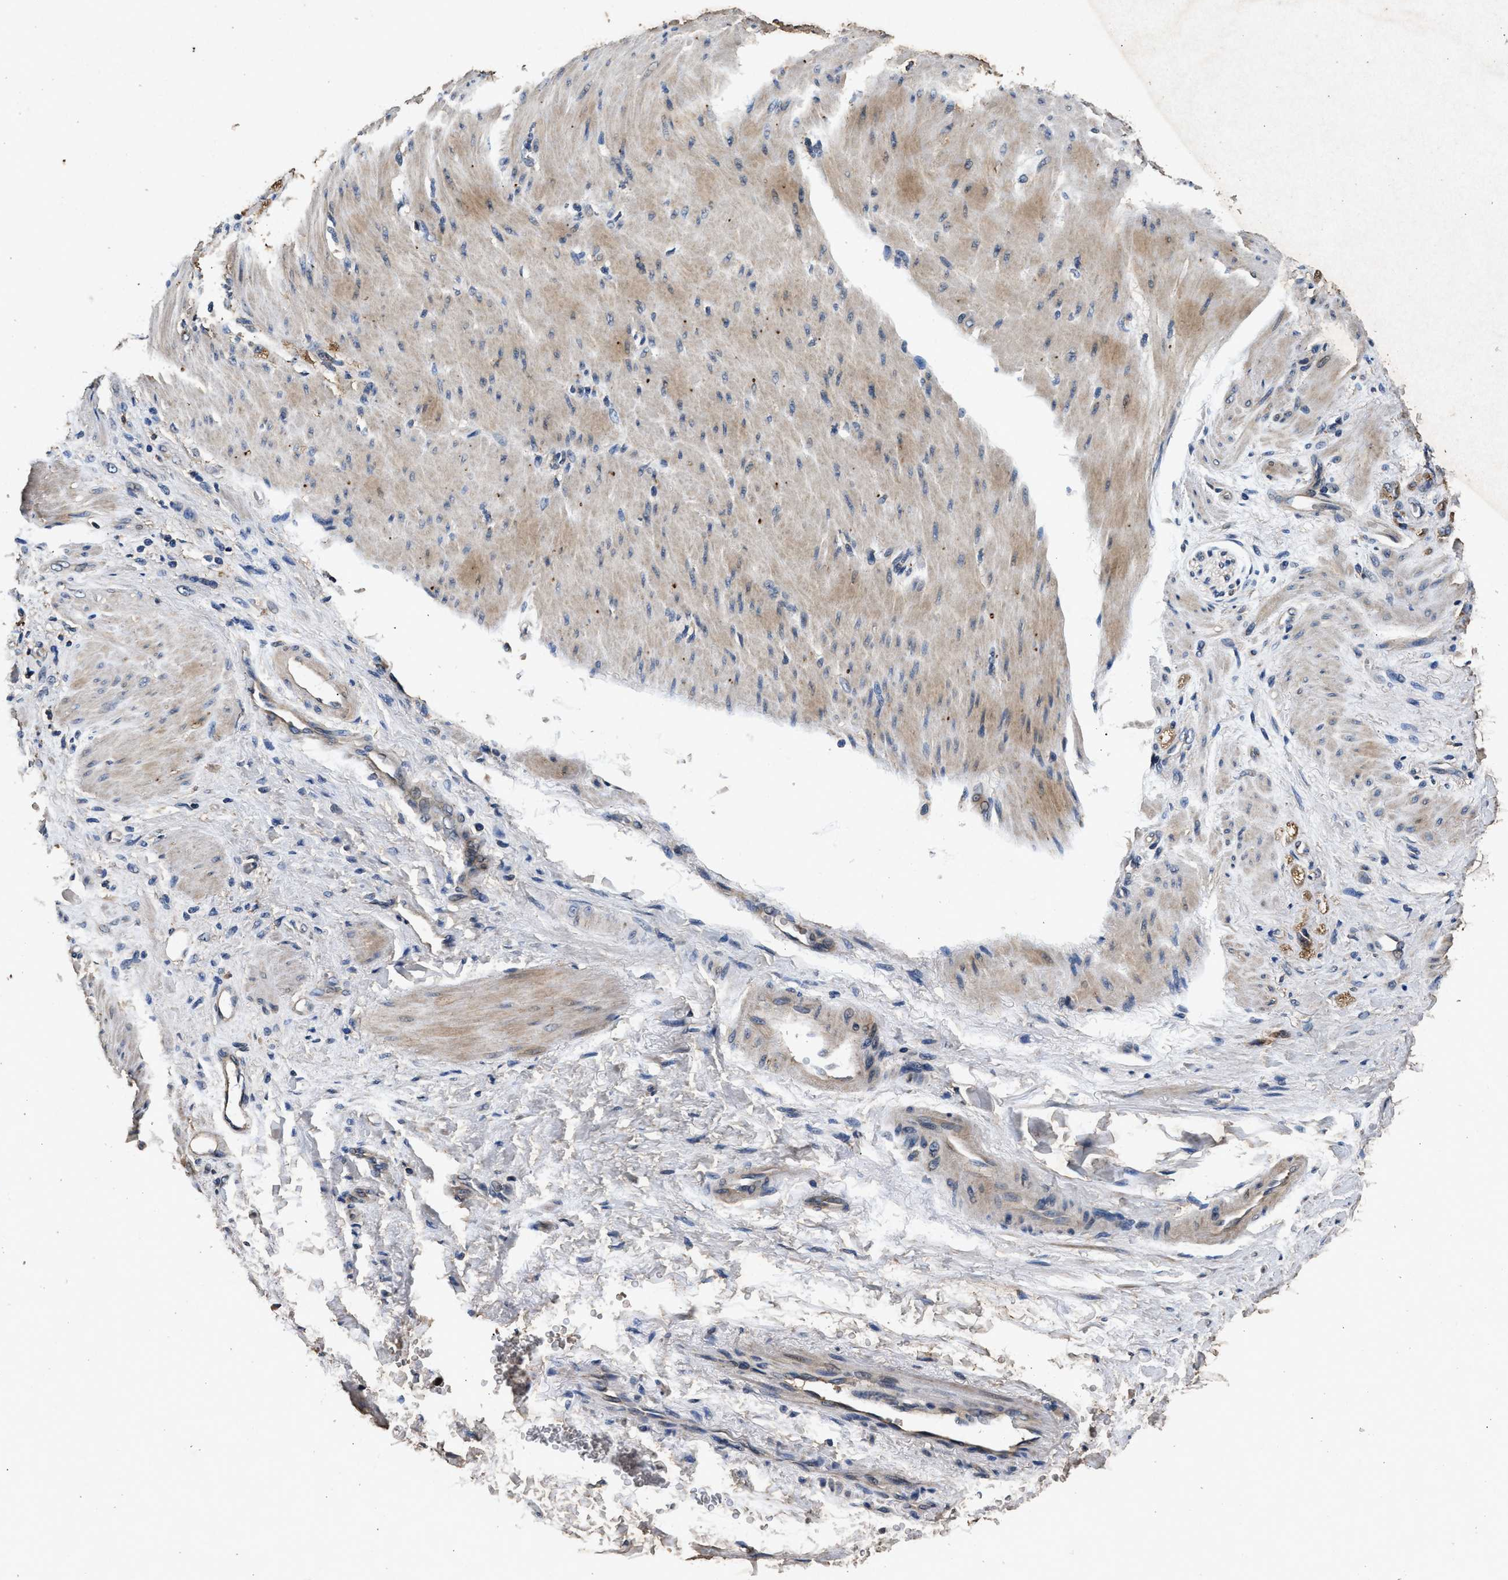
{"staining": {"intensity": "weak", "quantity": ">75%", "location": "cytoplasmic/membranous"}, "tissue": "stomach cancer", "cell_type": "Tumor cells", "image_type": "cancer", "snomed": [{"axis": "morphology", "description": "Adenocarcinoma, NOS"}, {"axis": "topography", "description": "Stomach"}], "caption": "Weak cytoplasmic/membranous staining is appreciated in about >75% of tumor cells in stomach cancer (adenocarcinoma).", "gene": "PPP1CC", "patient": {"sex": "male", "age": 82}}